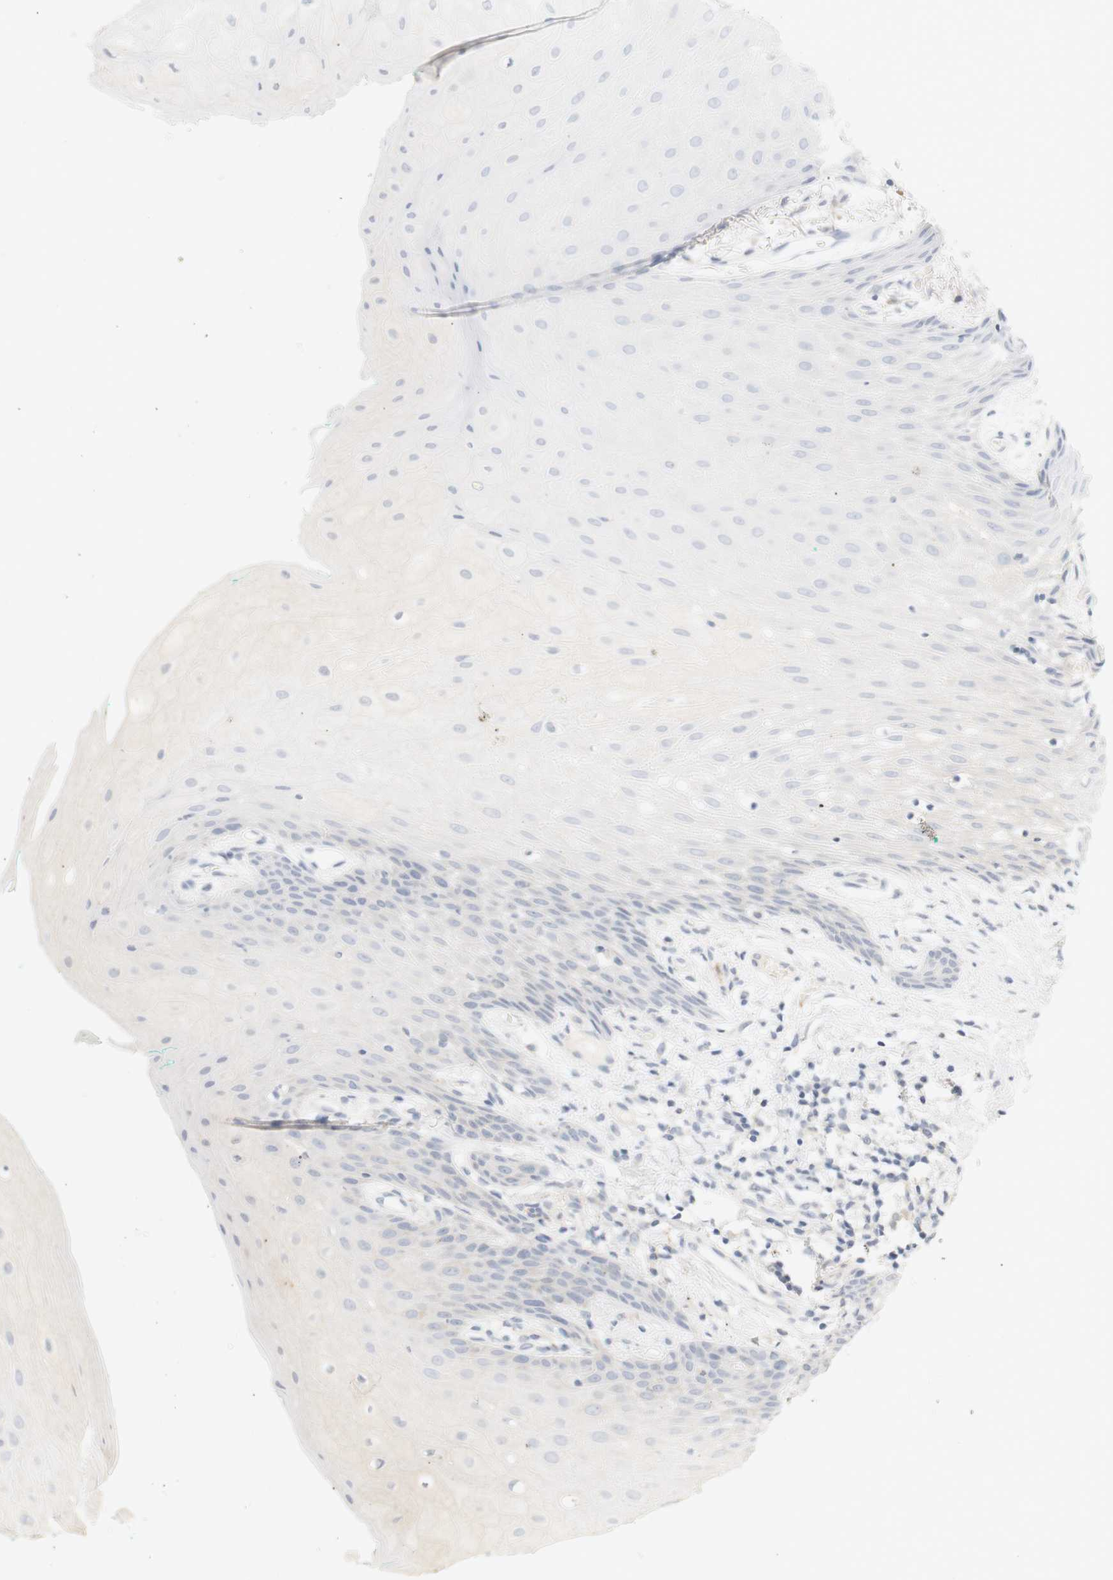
{"staining": {"intensity": "negative", "quantity": "none", "location": "none"}, "tissue": "oral mucosa", "cell_type": "Squamous epithelial cells", "image_type": "normal", "snomed": [{"axis": "morphology", "description": "Normal tissue, NOS"}, {"axis": "morphology", "description": "Squamous cell carcinoma, NOS"}, {"axis": "topography", "description": "Oral tissue"}, {"axis": "topography", "description": "Salivary gland"}, {"axis": "topography", "description": "Head-Neck"}], "caption": "Normal oral mucosa was stained to show a protein in brown. There is no significant staining in squamous epithelial cells.", "gene": "RTN3", "patient": {"sex": "female", "age": 62}}